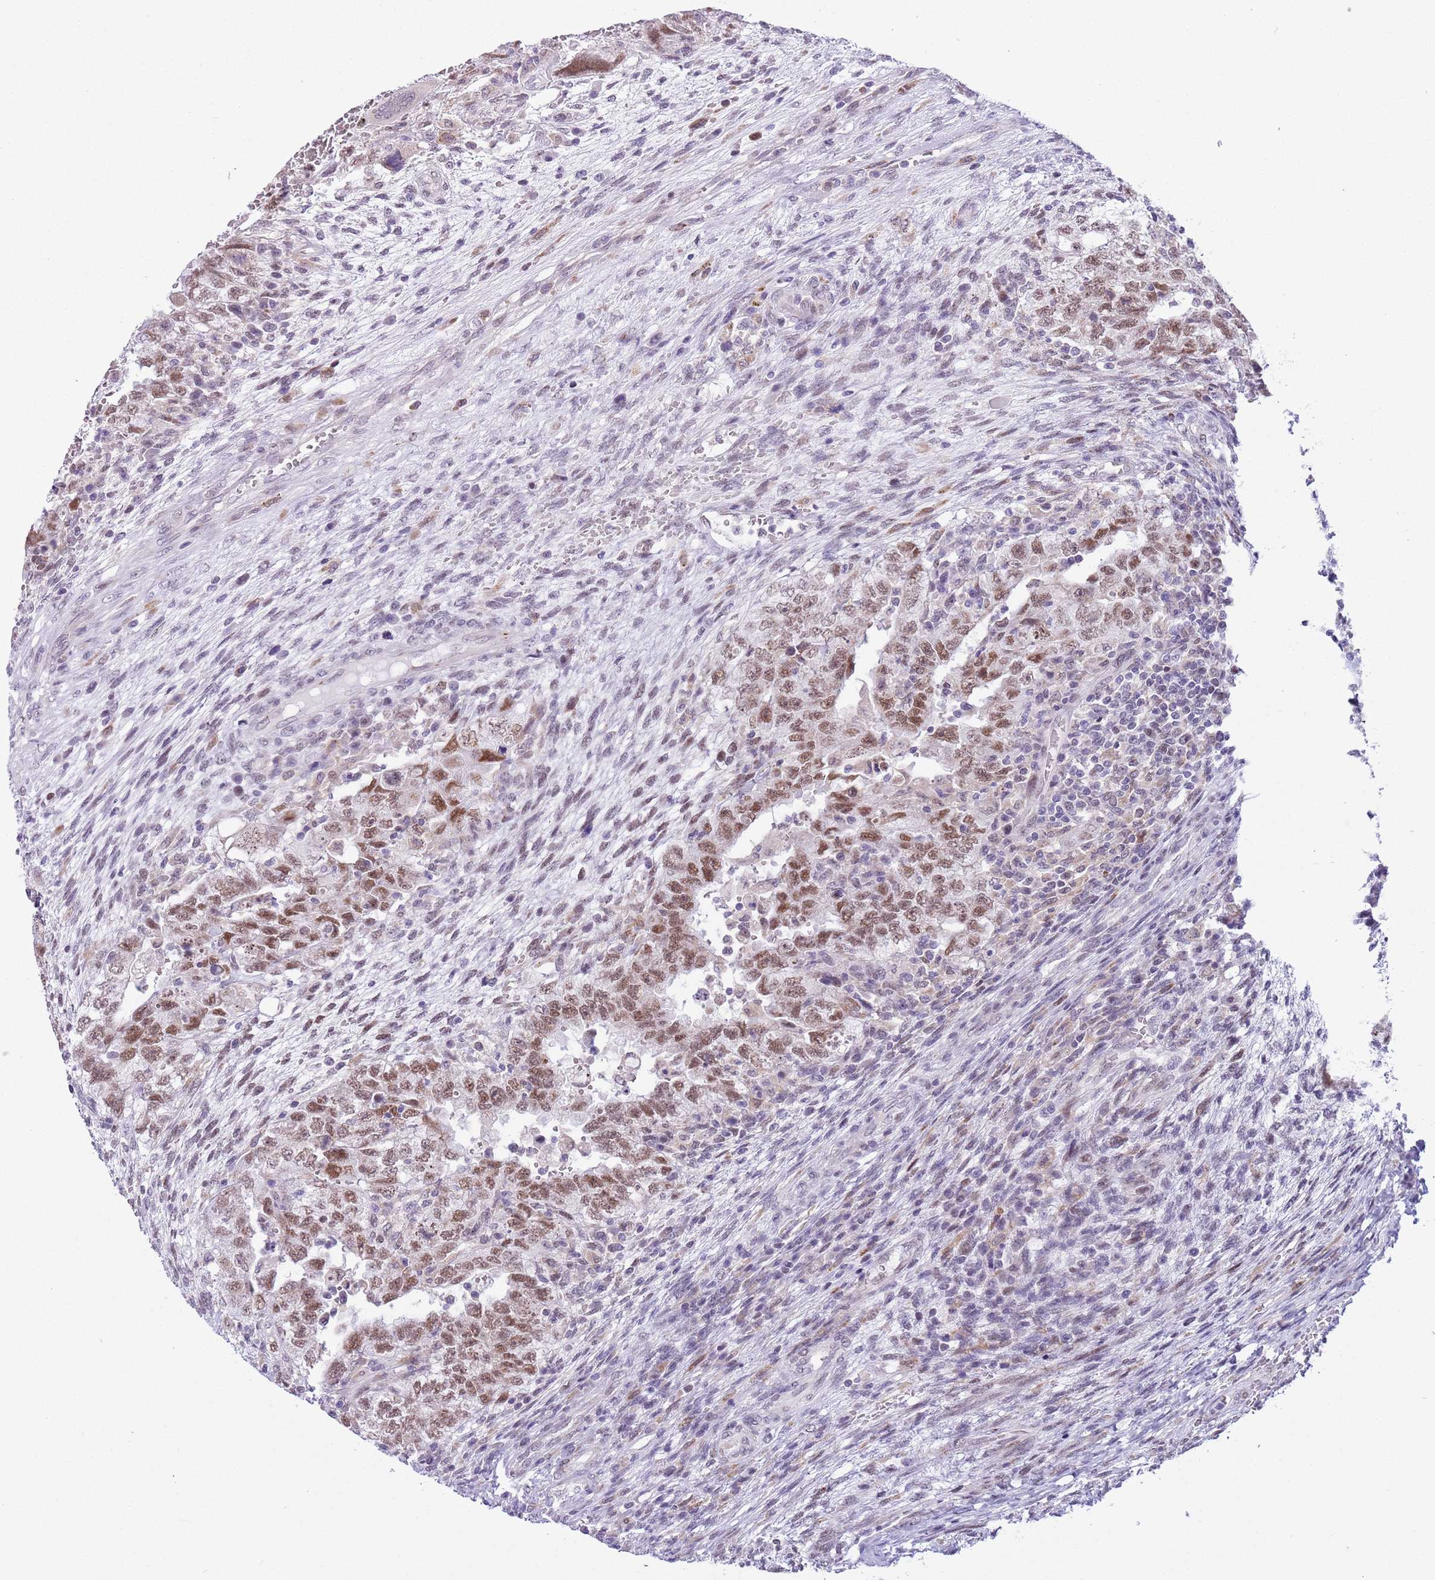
{"staining": {"intensity": "moderate", "quantity": ">75%", "location": "nuclear"}, "tissue": "testis cancer", "cell_type": "Tumor cells", "image_type": "cancer", "snomed": [{"axis": "morphology", "description": "Carcinoma, Embryonal, NOS"}, {"axis": "topography", "description": "Testis"}], "caption": "This histopathology image exhibits immunohistochemistry (IHC) staining of embryonal carcinoma (testis), with medium moderate nuclear expression in approximately >75% of tumor cells.", "gene": "ZNF576", "patient": {"sex": "male", "age": 26}}